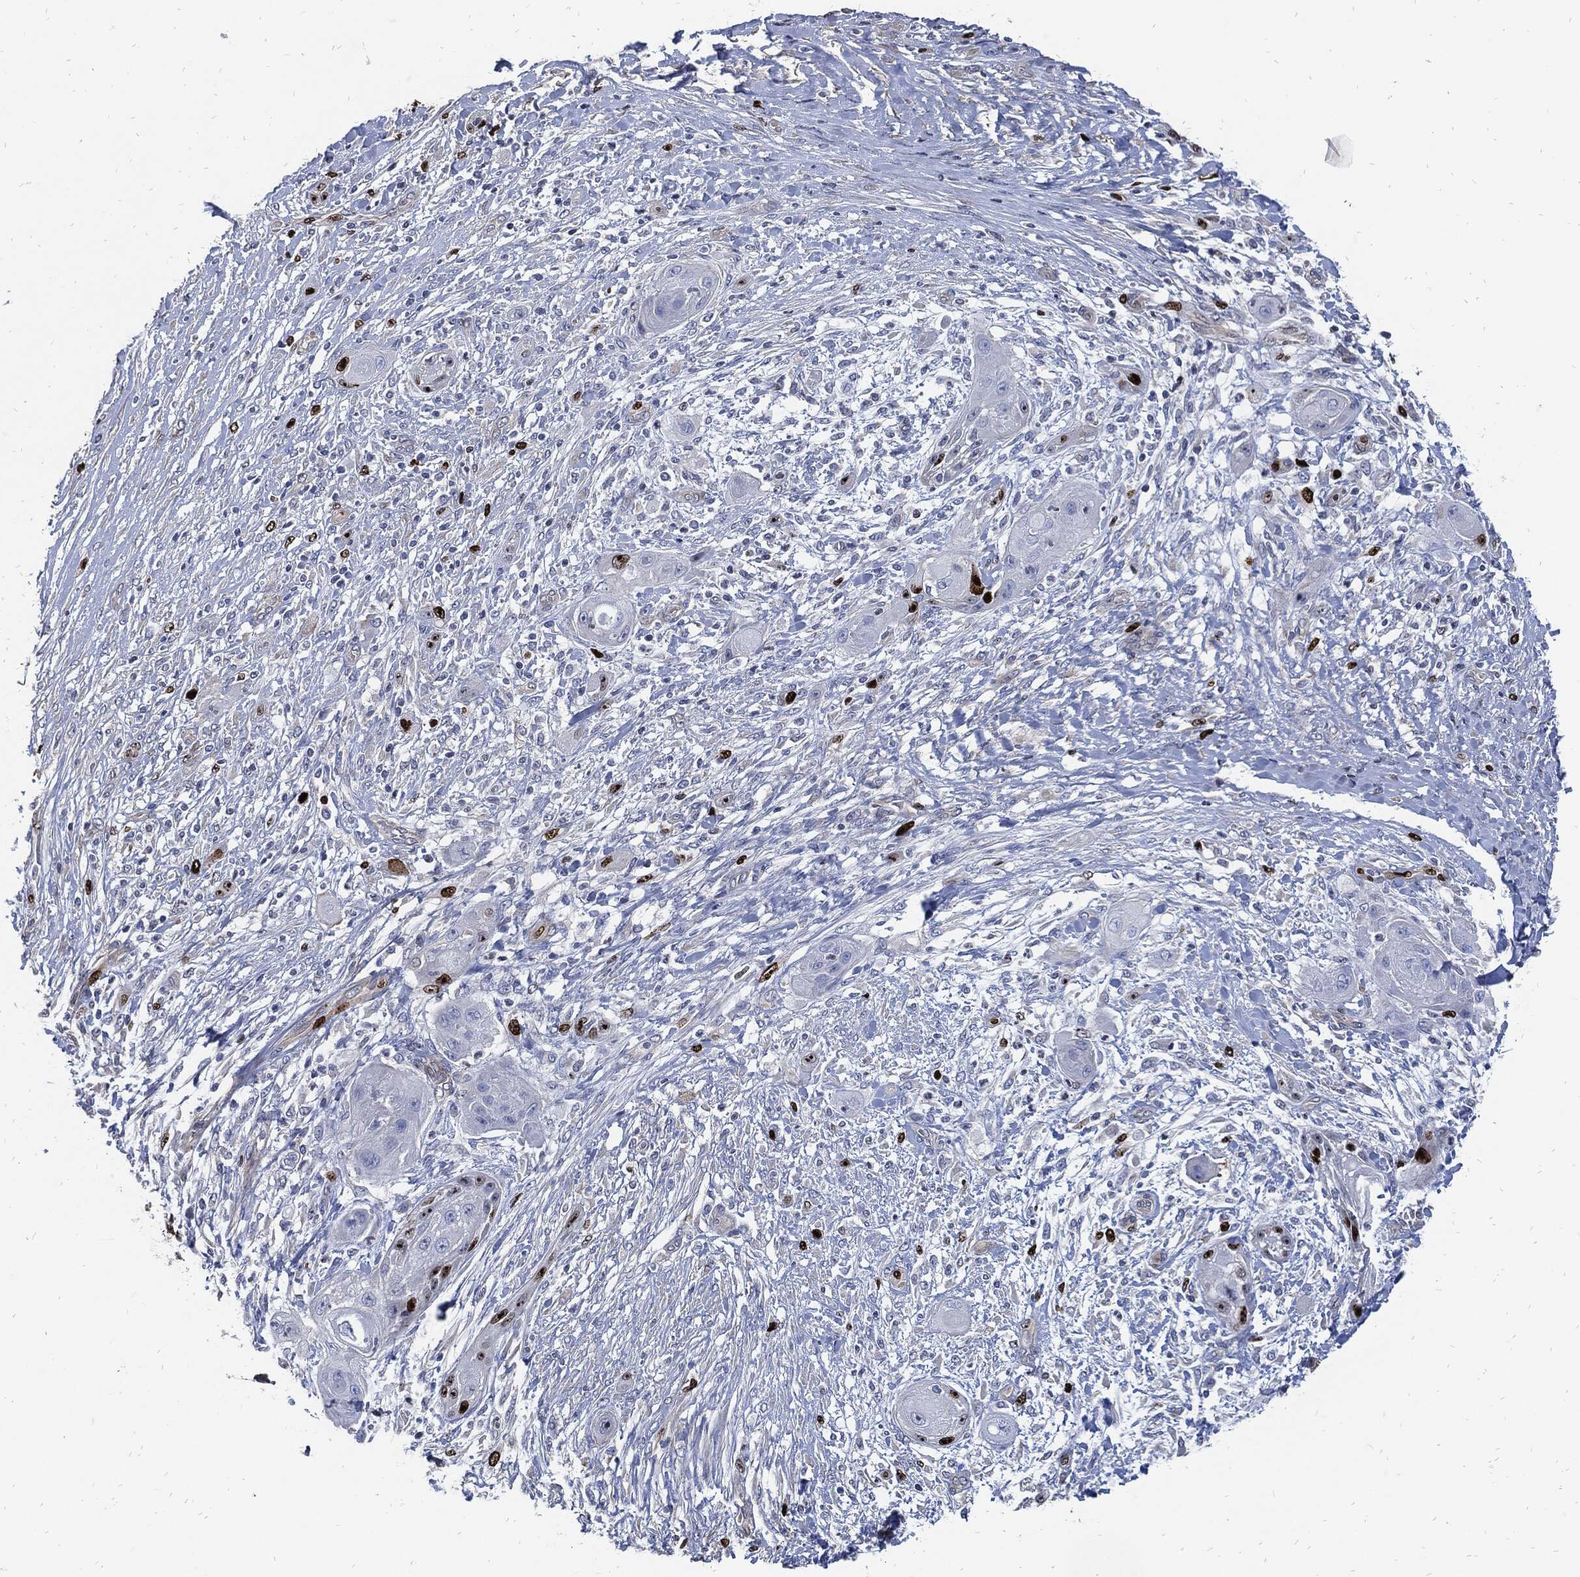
{"staining": {"intensity": "strong", "quantity": "<25%", "location": "nuclear"}, "tissue": "skin cancer", "cell_type": "Tumor cells", "image_type": "cancer", "snomed": [{"axis": "morphology", "description": "Squamous cell carcinoma, NOS"}, {"axis": "topography", "description": "Skin"}], "caption": "Immunohistochemical staining of skin cancer reveals medium levels of strong nuclear expression in approximately <25% of tumor cells.", "gene": "MKI67", "patient": {"sex": "male", "age": 62}}